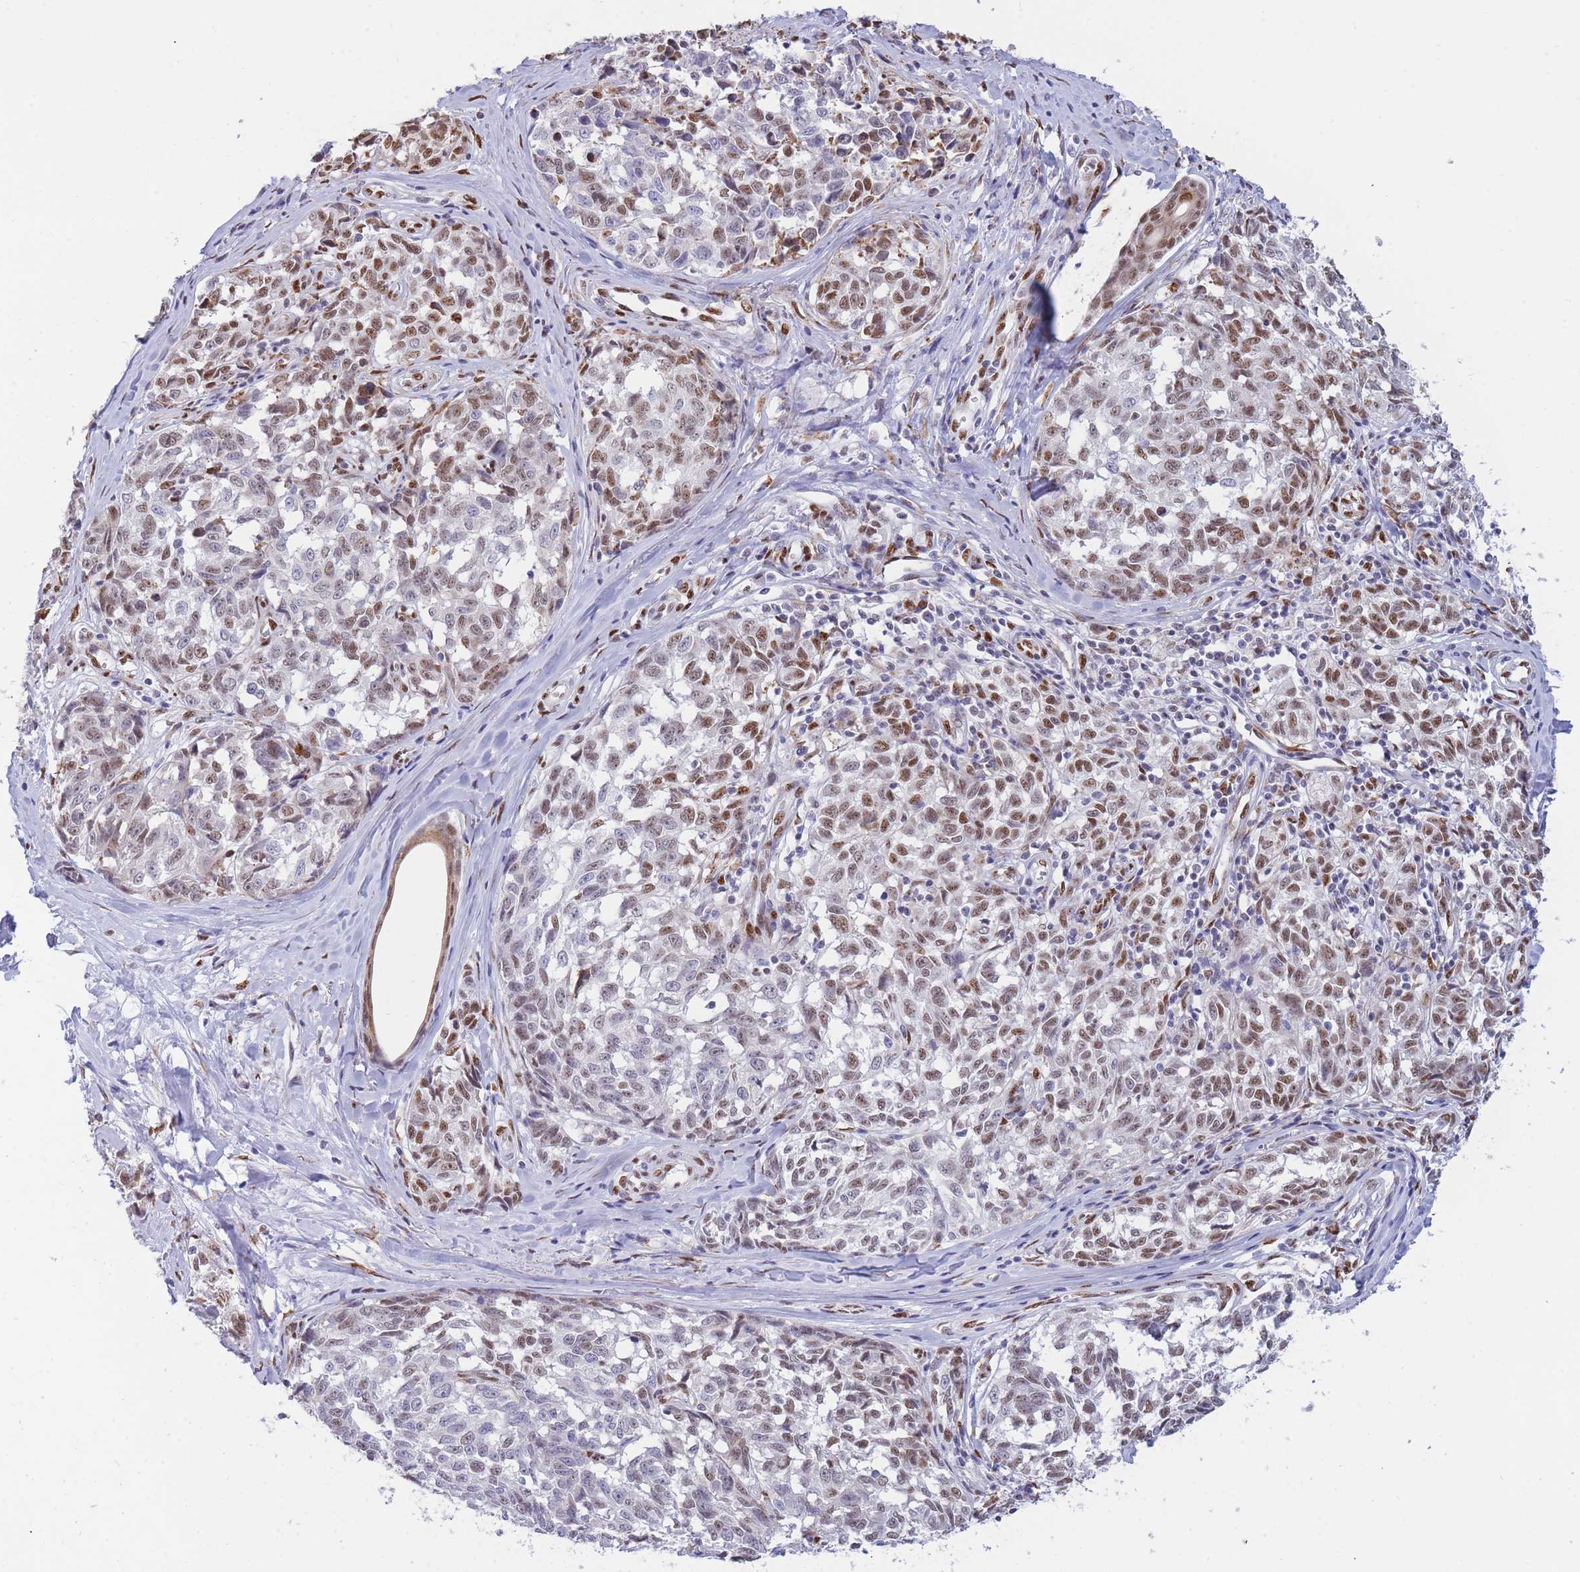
{"staining": {"intensity": "moderate", "quantity": ">75%", "location": "nuclear"}, "tissue": "melanoma", "cell_type": "Tumor cells", "image_type": "cancer", "snomed": [{"axis": "morphology", "description": "Normal tissue, NOS"}, {"axis": "morphology", "description": "Malignant melanoma, NOS"}, {"axis": "topography", "description": "Skin"}], "caption": "Immunohistochemistry (IHC) of human melanoma displays medium levels of moderate nuclear expression in approximately >75% of tumor cells.", "gene": "FAM153A", "patient": {"sex": "female", "age": 64}}